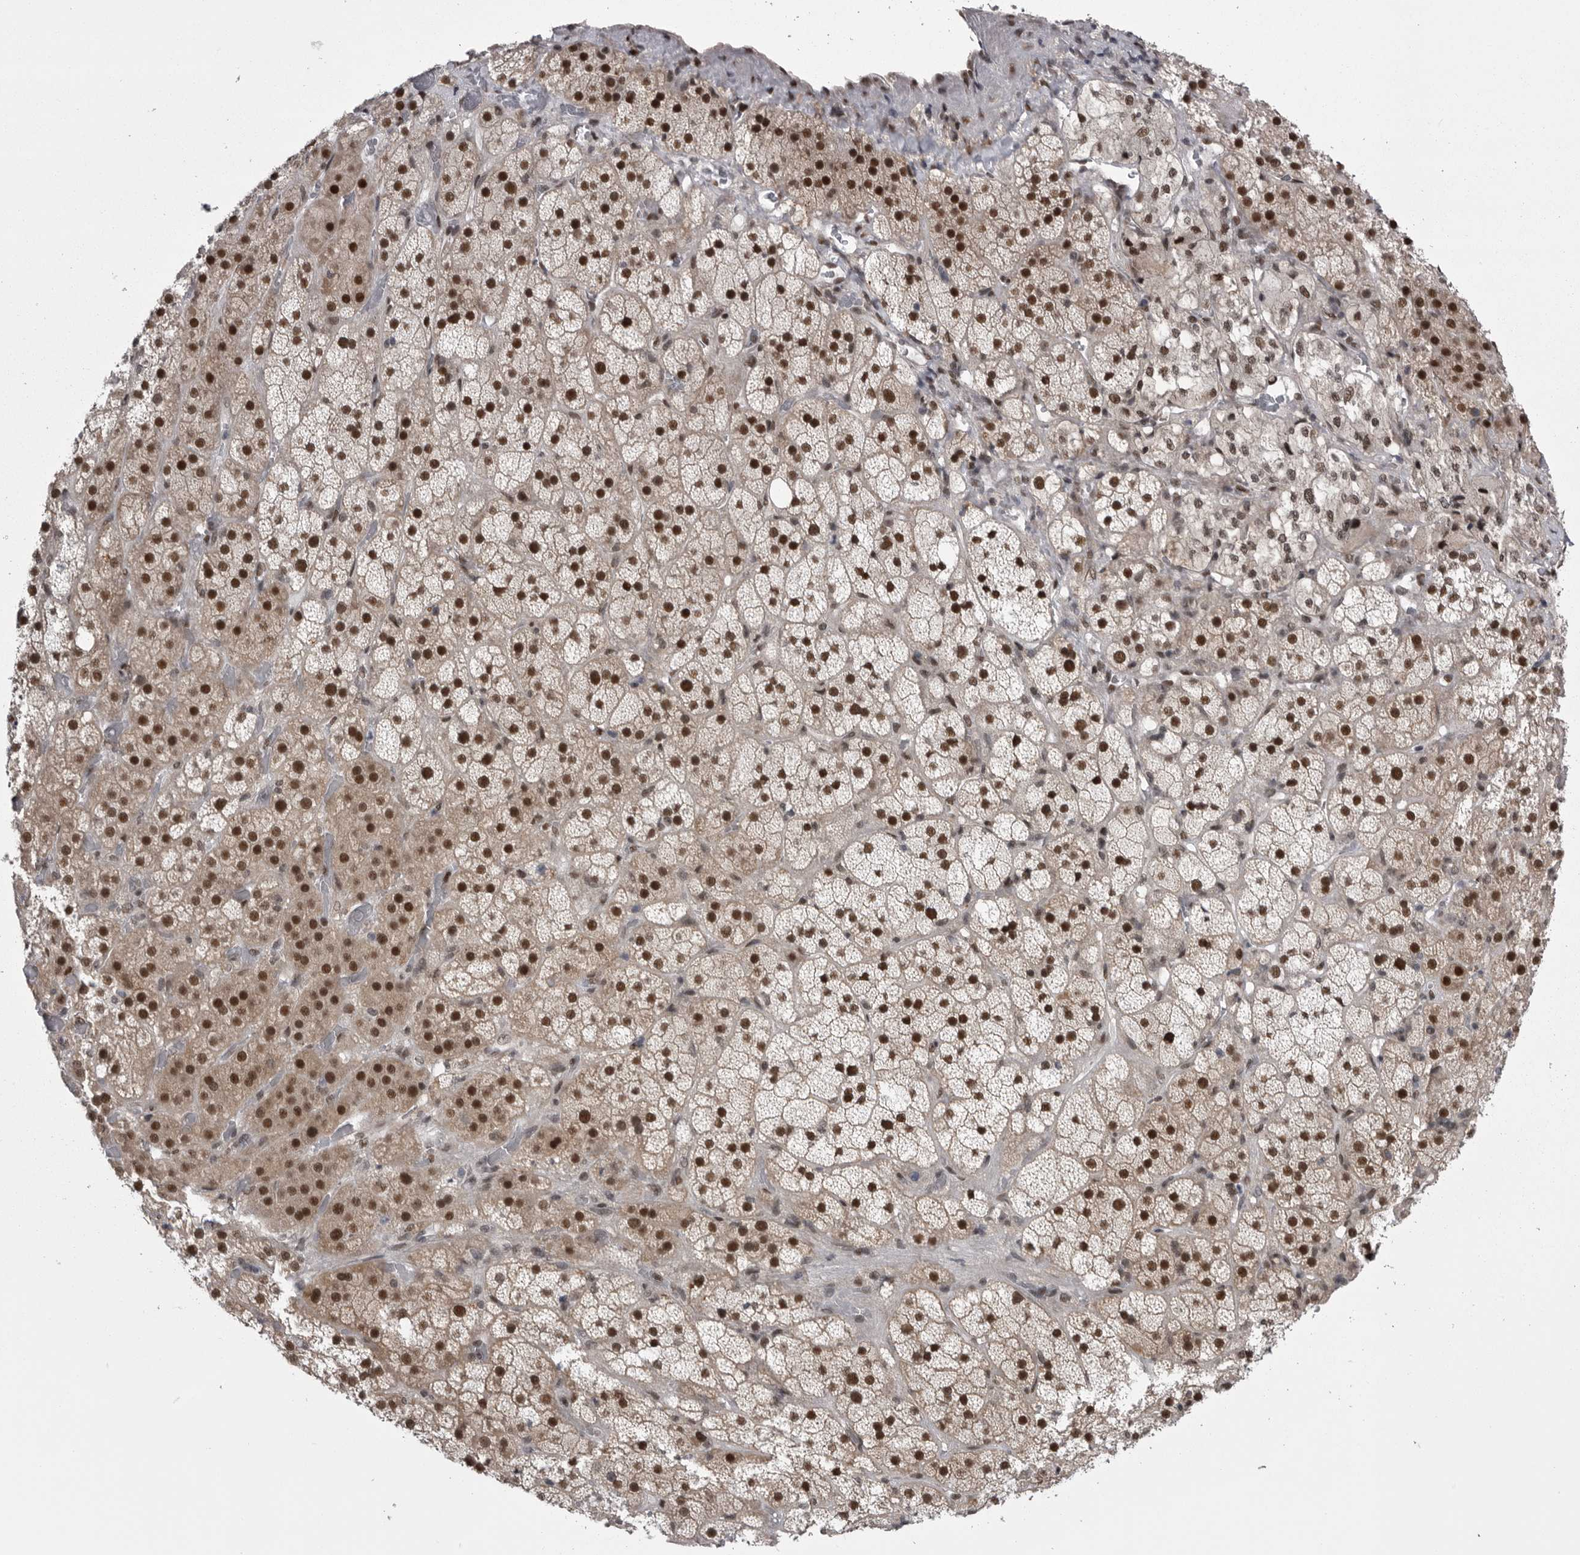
{"staining": {"intensity": "strong", "quantity": ">75%", "location": "nuclear"}, "tissue": "adrenal gland", "cell_type": "Glandular cells", "image_type": "normal", "snomed": [{"axis": "morphology", "description": "Normal tissue, NOS"}, {"axis": "topography", "description": "Adrenal gland"}], "caption": "DAB (3,3'-diaminobenzidine) immunohistochemical staining of benign human adrenal gland exhibits strong nuclear protein expression in about >75% of glandular cells. (IHC, brightfield microscopy, high magnification).", "gene": "MEPCE", "patient": {"sex": "male", "age": 57}}